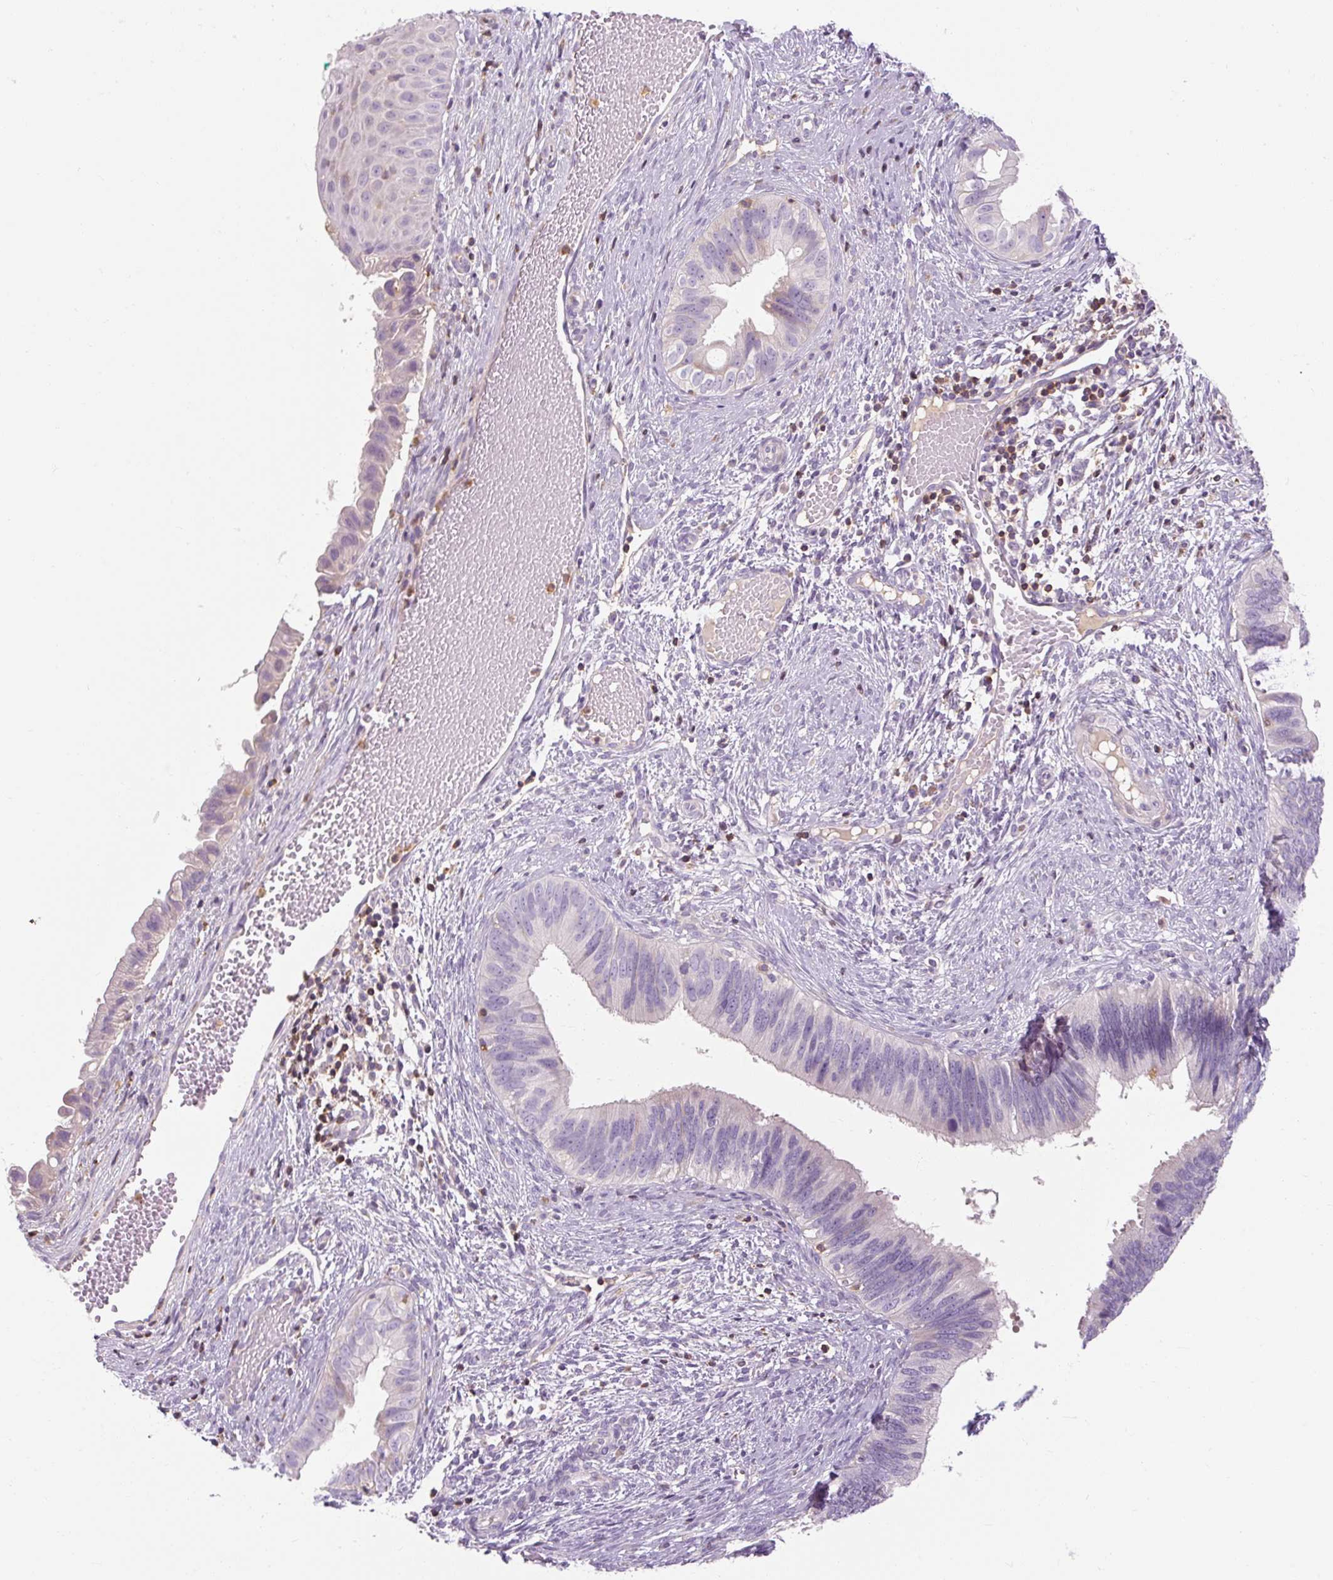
{"staining": {"intensity": "negative", "quantity": "none", "location": "none"}, "tissue": "cervical cancer", "cell_type": "Tumor cells", "image_type": "cancer", "snomed": [{"axis": "morphology", "description": "Adenocarcinoma, NOS"}, {"axis": "topography", "description": "Cervix"}], "caption": "A micrograph of adenocarcinoma (cervical) stained for a protein reveals no brown staining in tumor cells.", "gene": "TIGD2", "patient": {"sex": "female", "age": 42}}